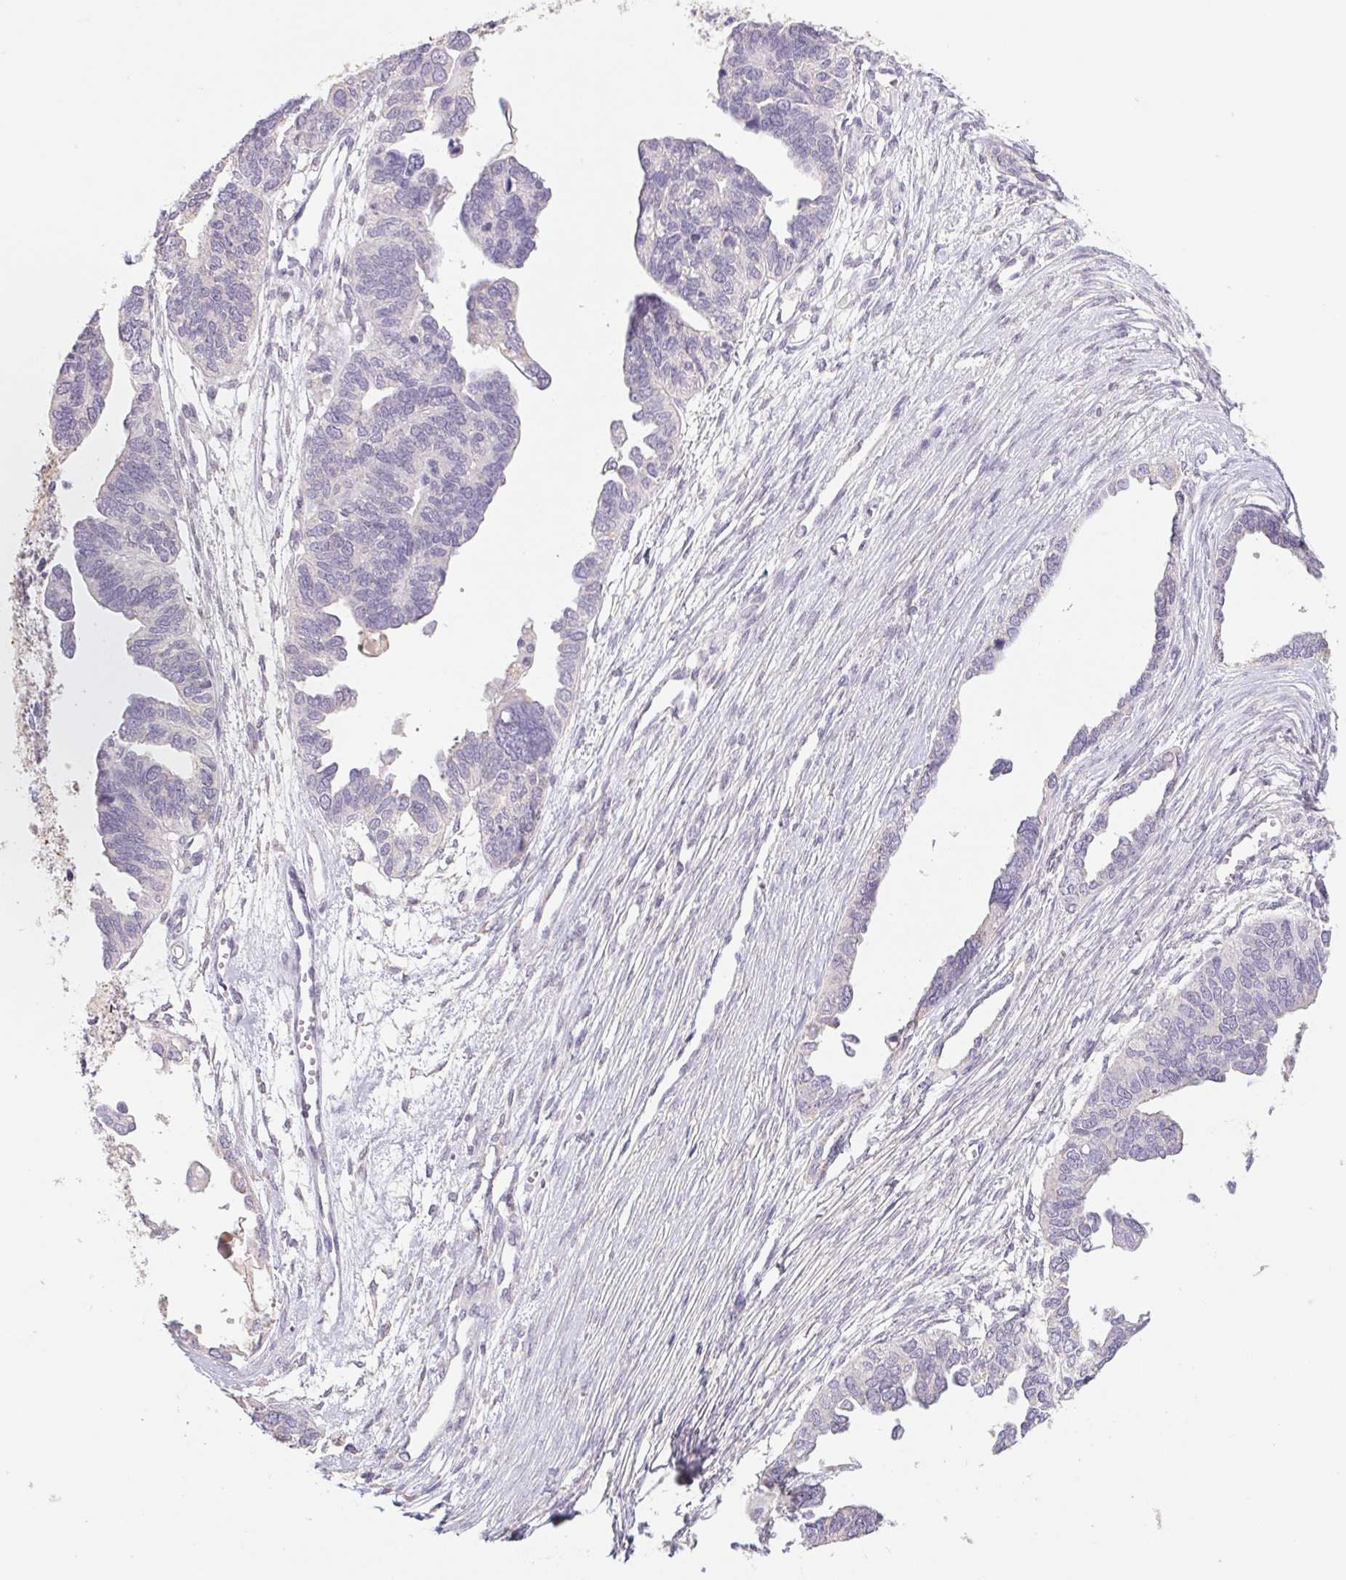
{"staining": {"intensity": "negative", "quantity": "none", "location": "none"}, "tissue": "ovarian cancer", "cell_type": "Tumor cells", "image_type": "cancer", "snomed": [{"axis": "morphology", "description": "Cystadenocarcinoma, serous, NOS"}, {"axis": "topography", "description": "Ovary"}], "caption": "IHC of serous cystadenocarcinoma (ovarian) exhibits no positivity in tumor cells.", "gene": "PNMA8B", "patient": {"sex": "female", "age": 51}}